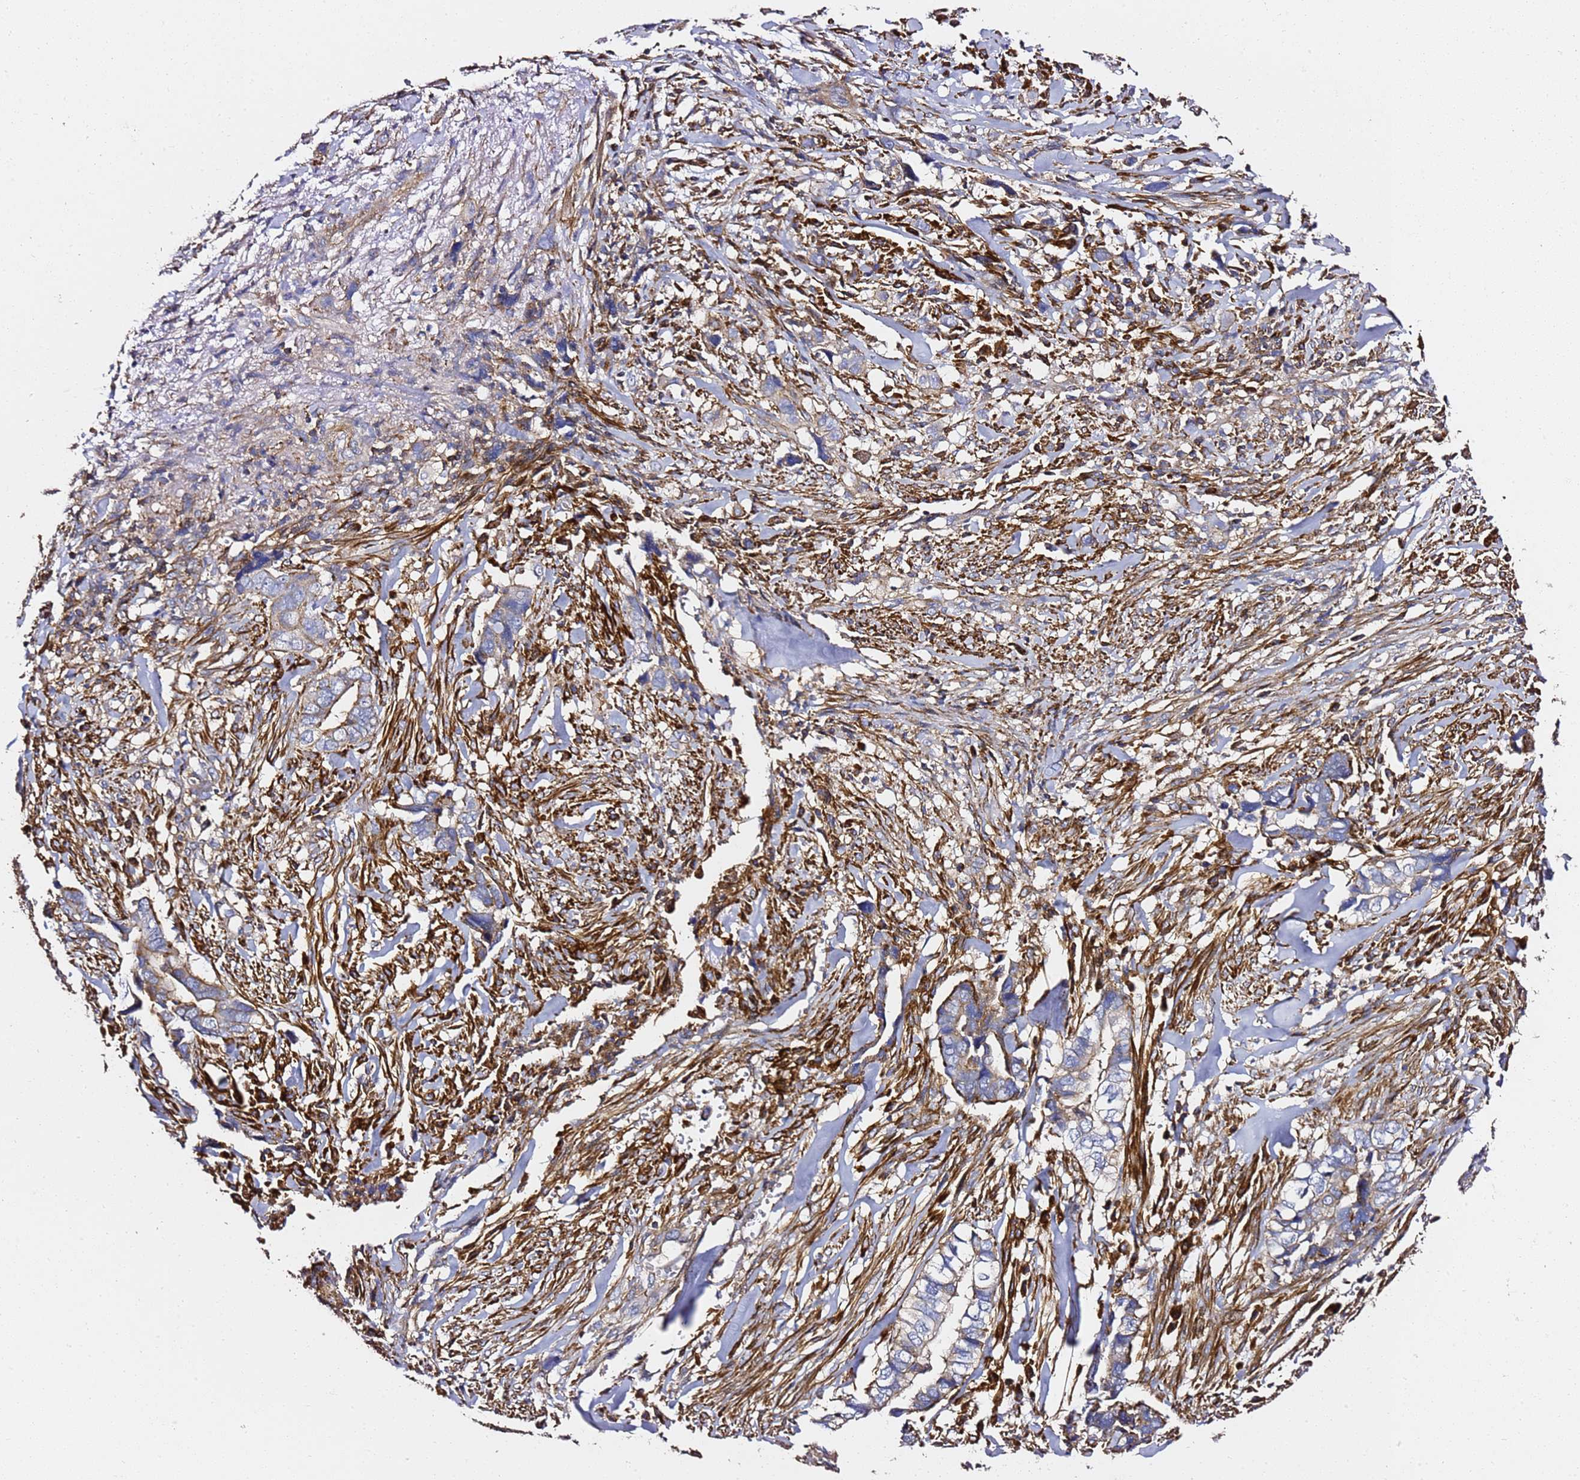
{"staining": {"intensity": "moderate", "quantity": "25%-75%", "location": "cytoplasmic/membranous"}, "tissue": "liver cancer", "cell_type": "Tumor cells", "image_type": "cancer", "snomed": [{"axis": "morphology", "description": "Cholangiocarcinoma"}, {"axis": "topography", "description": "Liver"}], "caption": "An image showing moderate cytoplasmic/membranous staining in about 25%-75% of tumor cells in liver cancer, as visualized by brown immunohistochemical staining.", "gene": "ZFP36L2", "patient": {"sex": "female", "age": 79}}